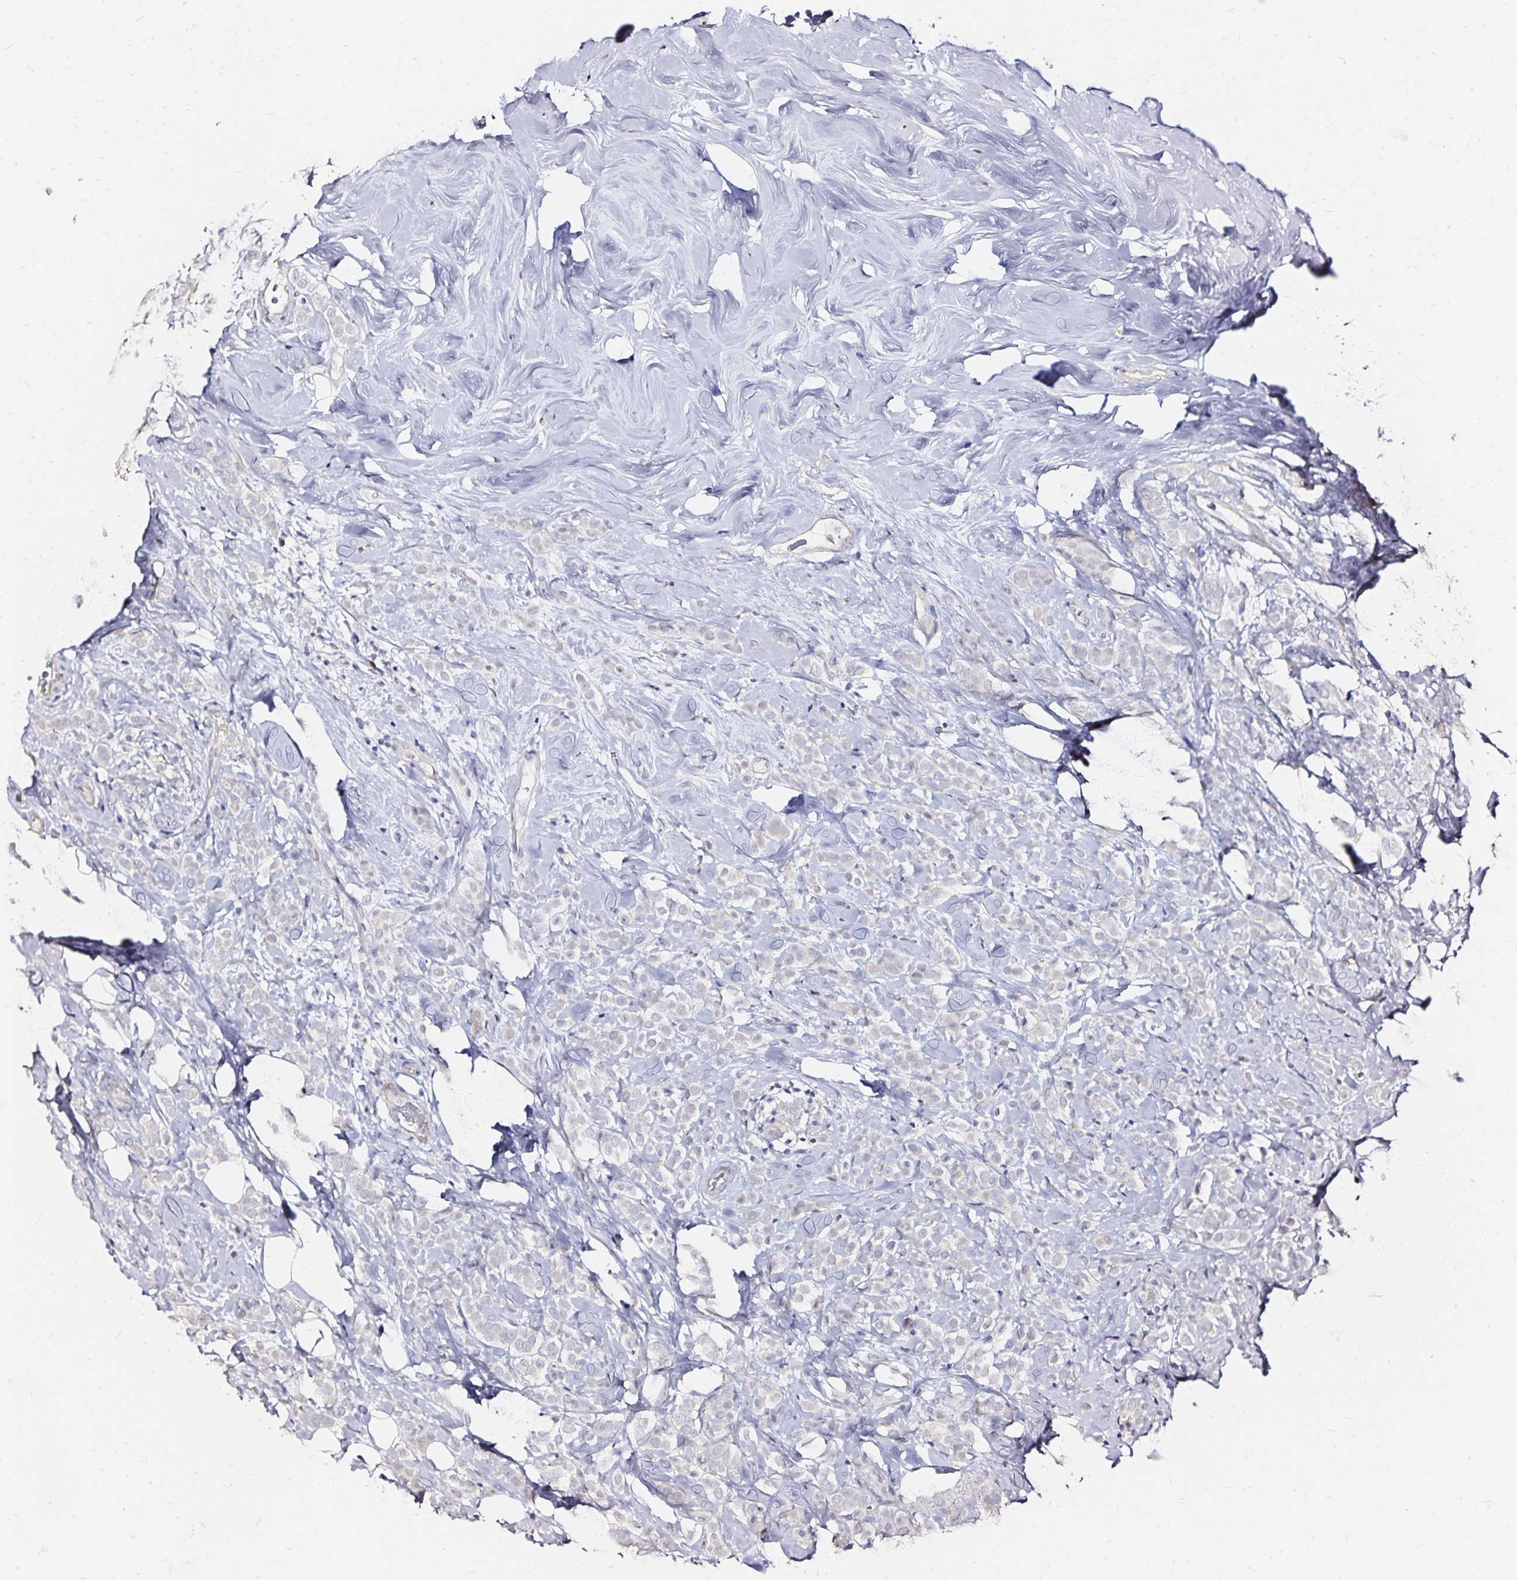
{"staining": {"intensity": "negative", "quantity": "none", "location": "none"}, "tissue": "breast cancer", "cell_type": "Tumor cells", "image_type": "cancer", "snomed": [{"axis": "morphology", "description": "Lobular carcinoma"}, {"axis": "topography", "description": "Breast"}], "caption": "There is no significant staining in tumor cells of breast lobular carcinoma.", "gene": "SLC5A1", "patient": {"sex": "female", "age": 49}}